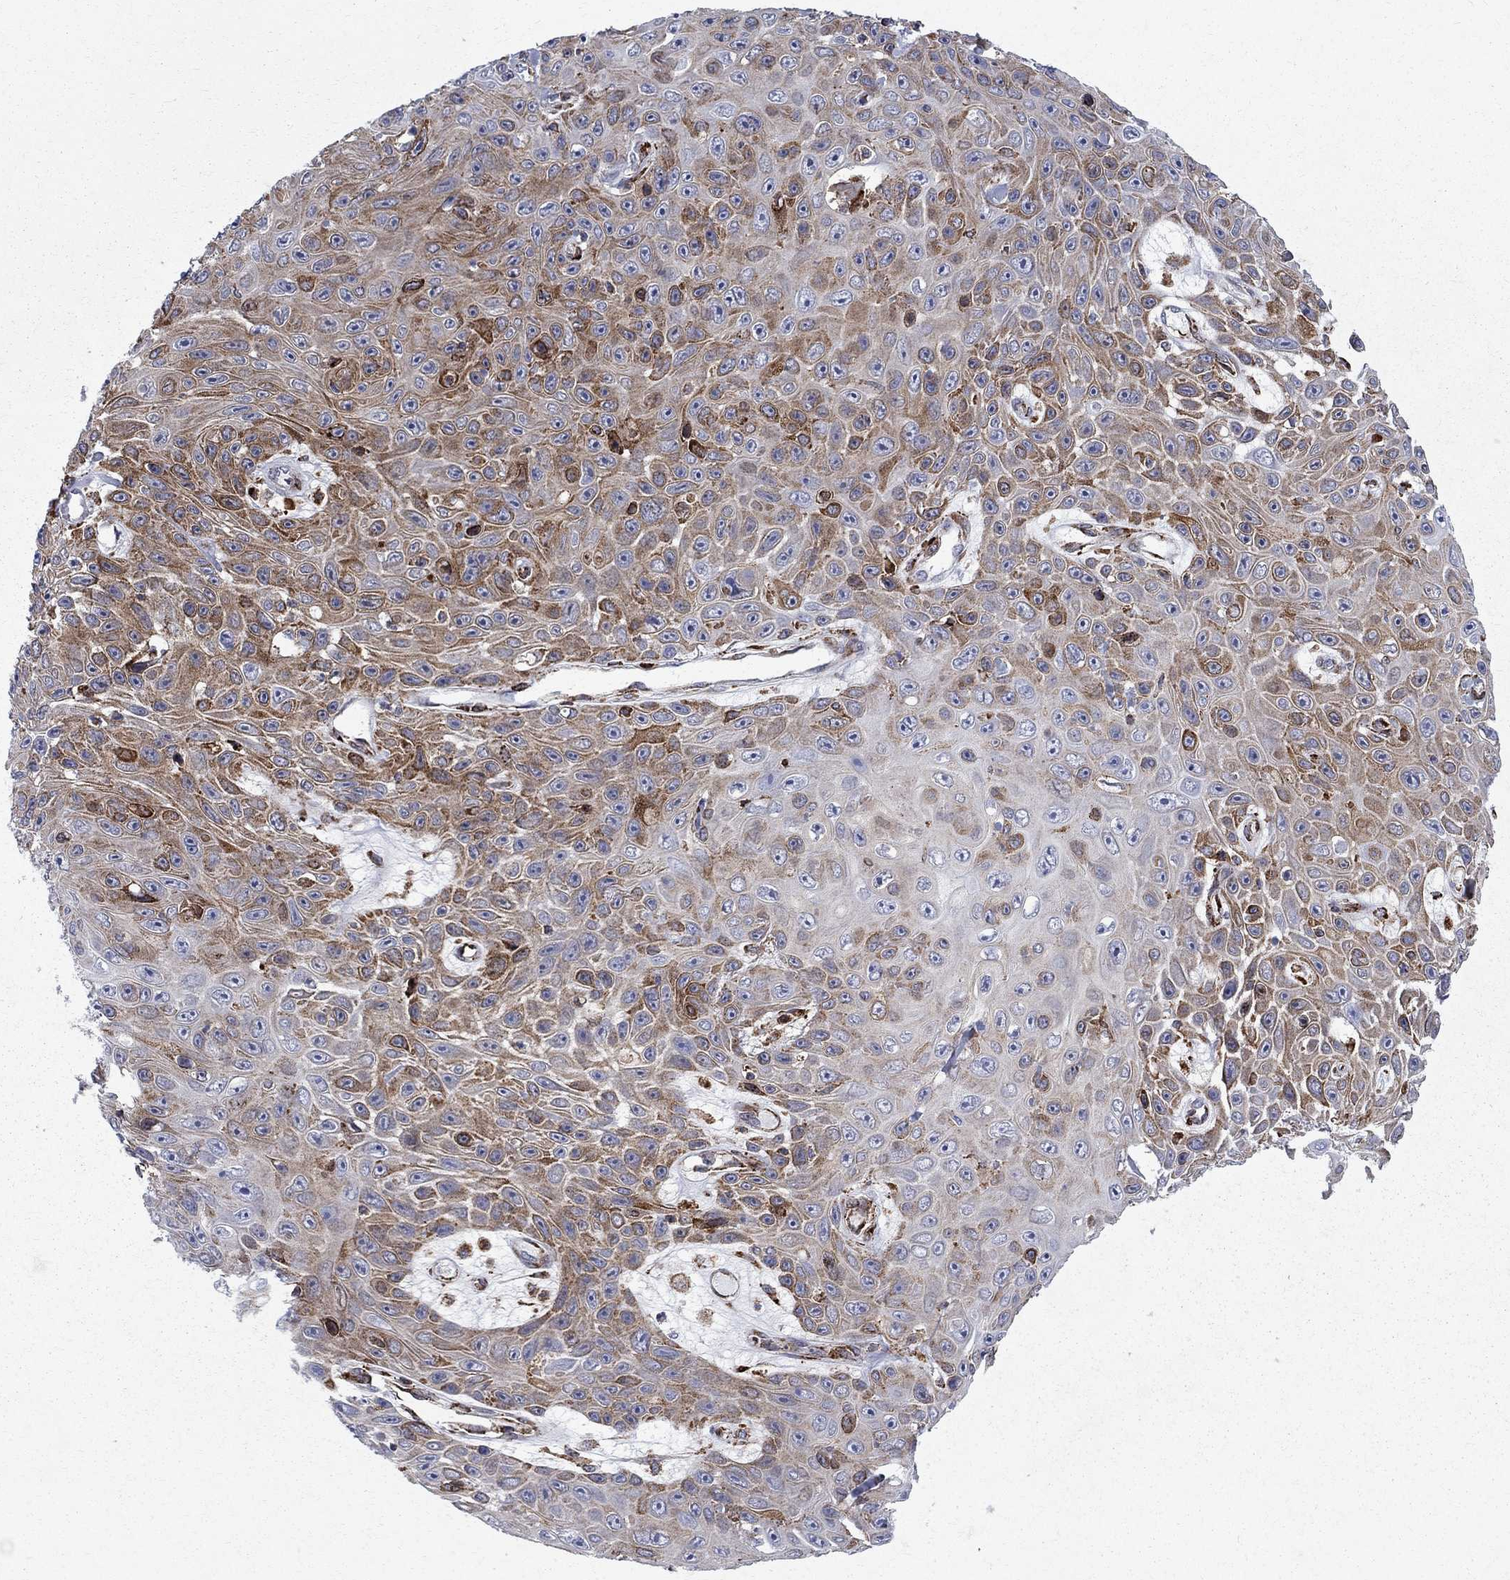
{"staining": {"intensity": "strong", "quantity": "<25%", "location": "cytoplasmic/membranous"}, "tissue": "skin cancer", "cell_type": "Tumor cells", "image_type": "cancer", "snomed": [{"axis": "morphology", "description": "Squamous cell carcinoma, NOS"}, {"axis": "topography", "description": "Skin"}], "caption": "Strong cytoplasmic/membranous expression is present in about <25% of tumor cells in skin cancer (squamous cell carcinoma). Nuclei are stained in blue.", "gene": "CAB39L", "patient": {"sex": "male", "age": 82}}